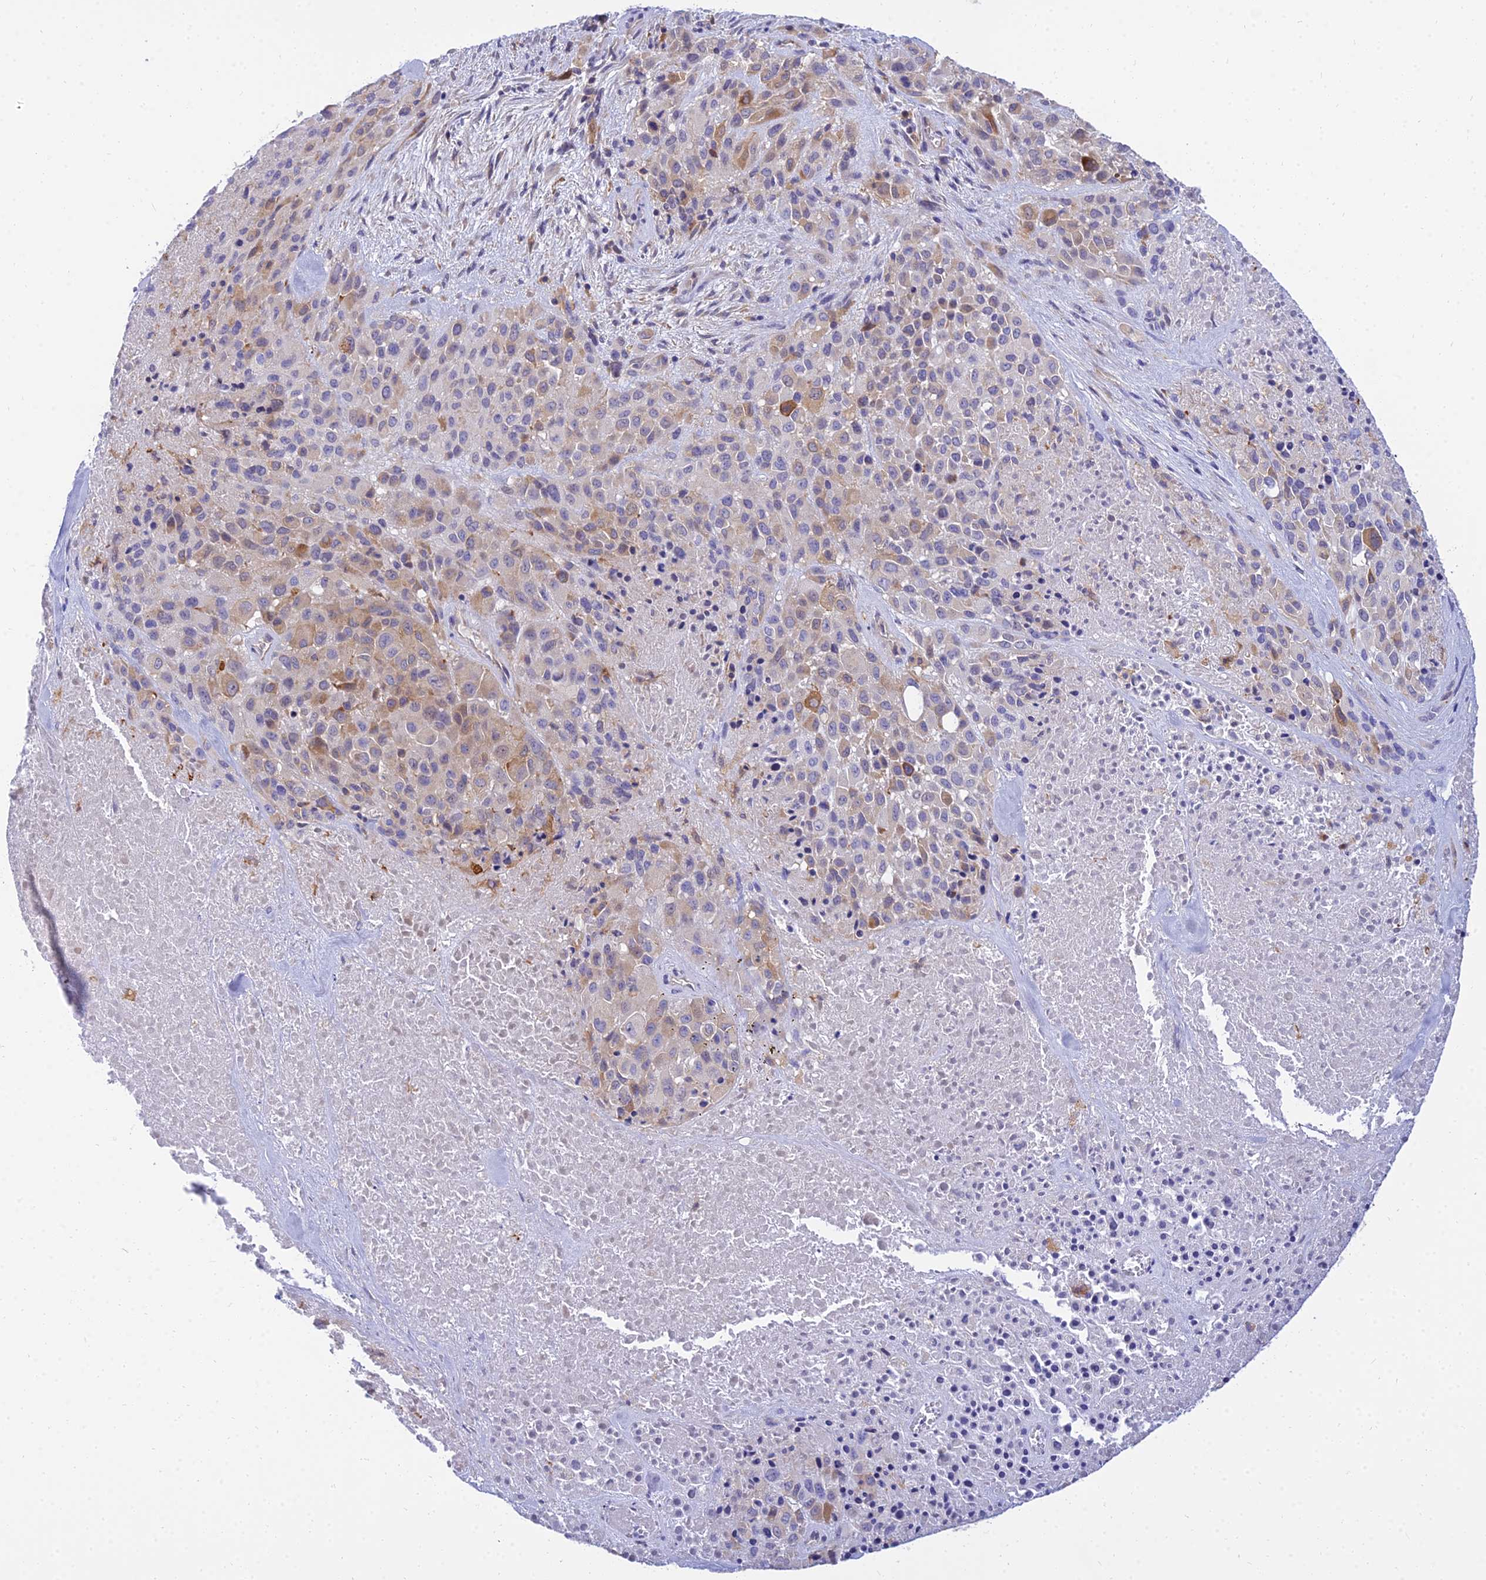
{"staining": {"intensity": "moderate", "quantity": "<25%", "location": "cytoplasmic/membranous"}, "tissue": "melanoma", "cell_type": "Tumor cells", "image_type": "cancer", "snomed": [{"axis": "morphology", "description": "Malignant melanoma, Metastatic site"}, {"axis": "topography", "description": "Skin"}], "caption": "Immunohistochemistry staining of malignant melanoma (metastatic site), which displays low levels of moderate cytoplasmic/membranous expression in approximately <25% of tumor cells indicating moderate cytoplasmic/membranous protein positivity. The staining was performed using DAB (3,3'-diaminobenzidine) (brown) for protein detection and nuclei were counterstained in hematoxylin (blue).", "gene": "ARL8B", "patient": {"sex": "female", "age": 81}}